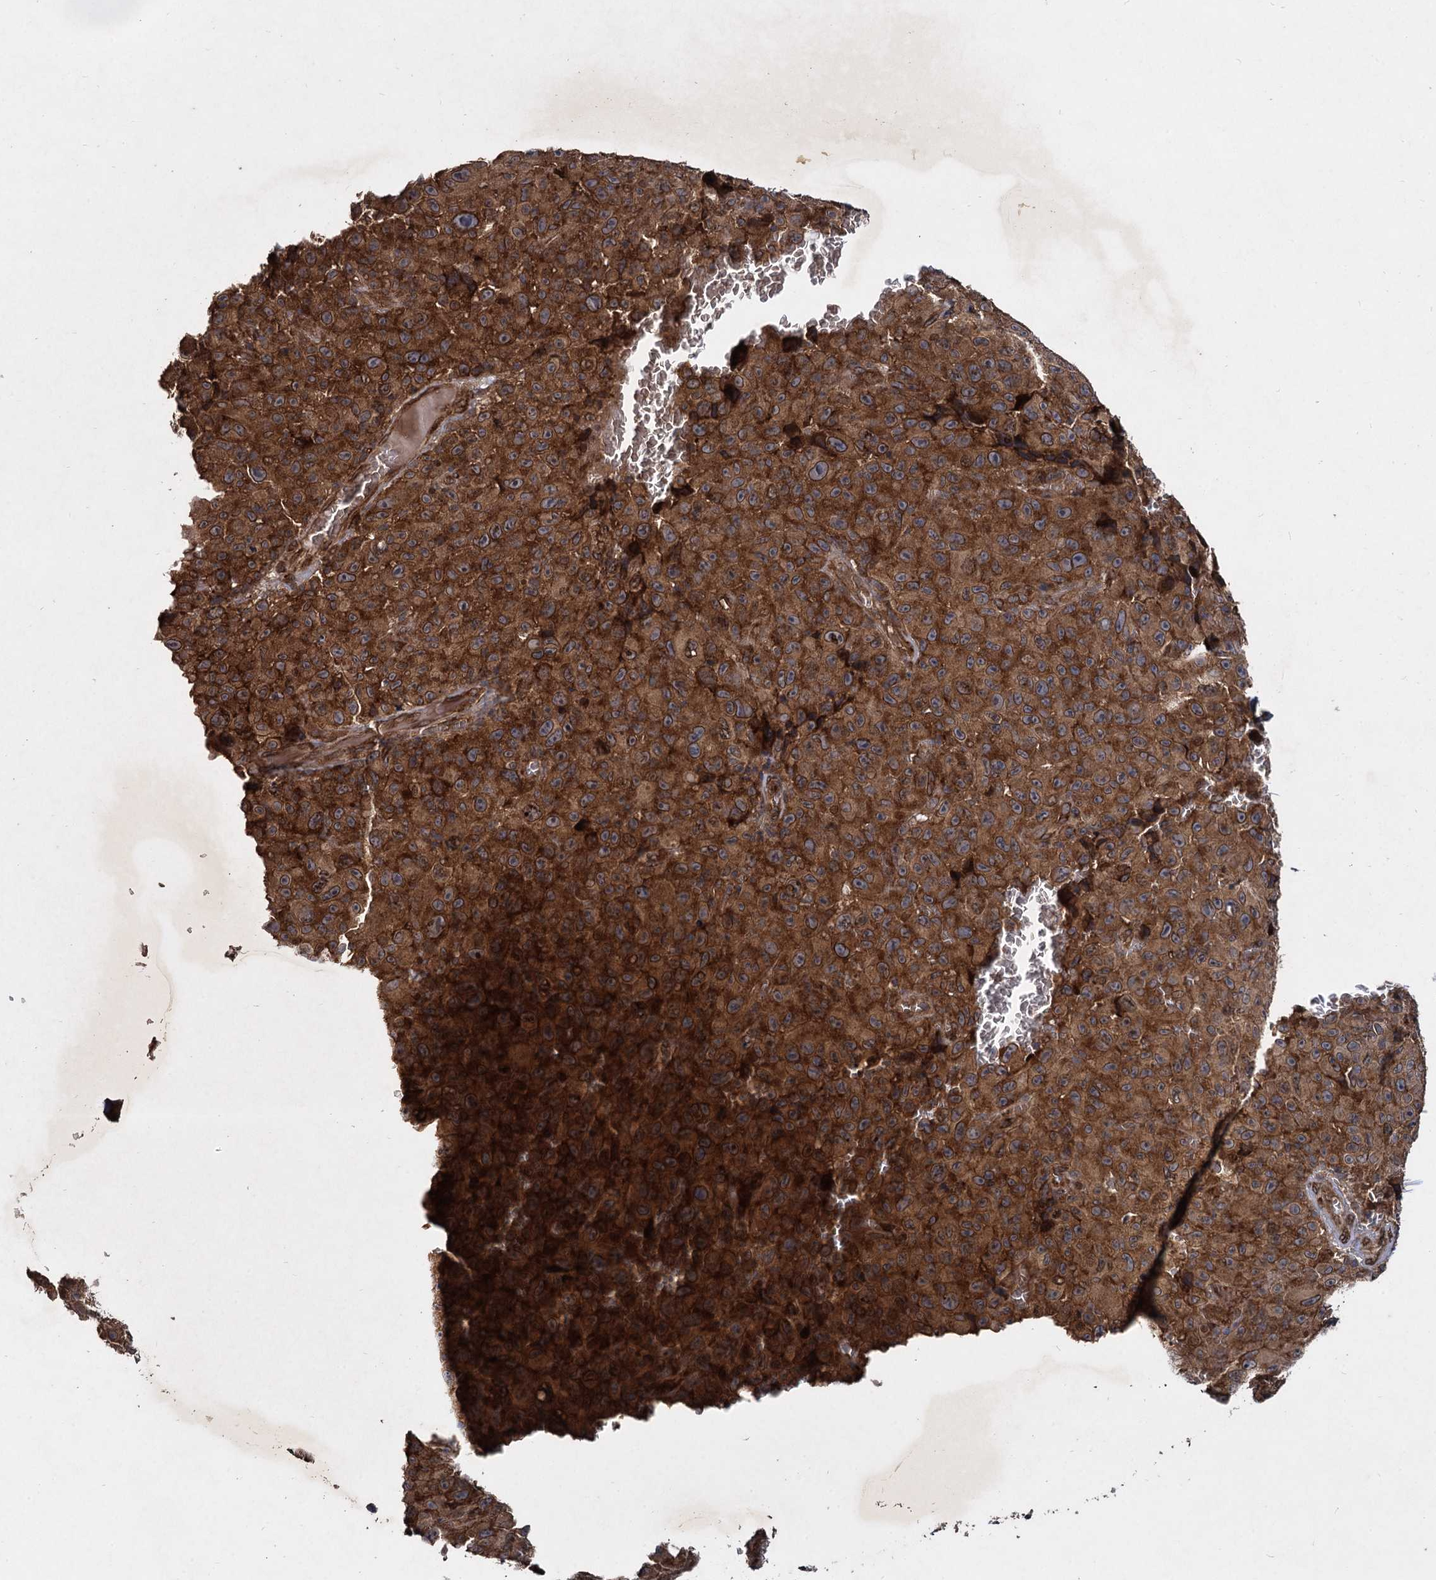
{"staining": {"intensity": "strong", "quantity": ">75%", "location": "cytoplasmic/membranous"}, "tissue": "melanoma", "cell_type": "Tumor cells", "image_type": "cancer", "snomed": [{"axis": "morphology", "description": "Malignant melanoma, NOS"}, {"axis": "topography", "description": "Skin"}], "caption": "Malignant melanoma stained for a protein shows strong cytoplasmic/membranous positivity in tumor cells.", "gene": "DCP1B", "patient": {"sex": "female", "age": 82}}